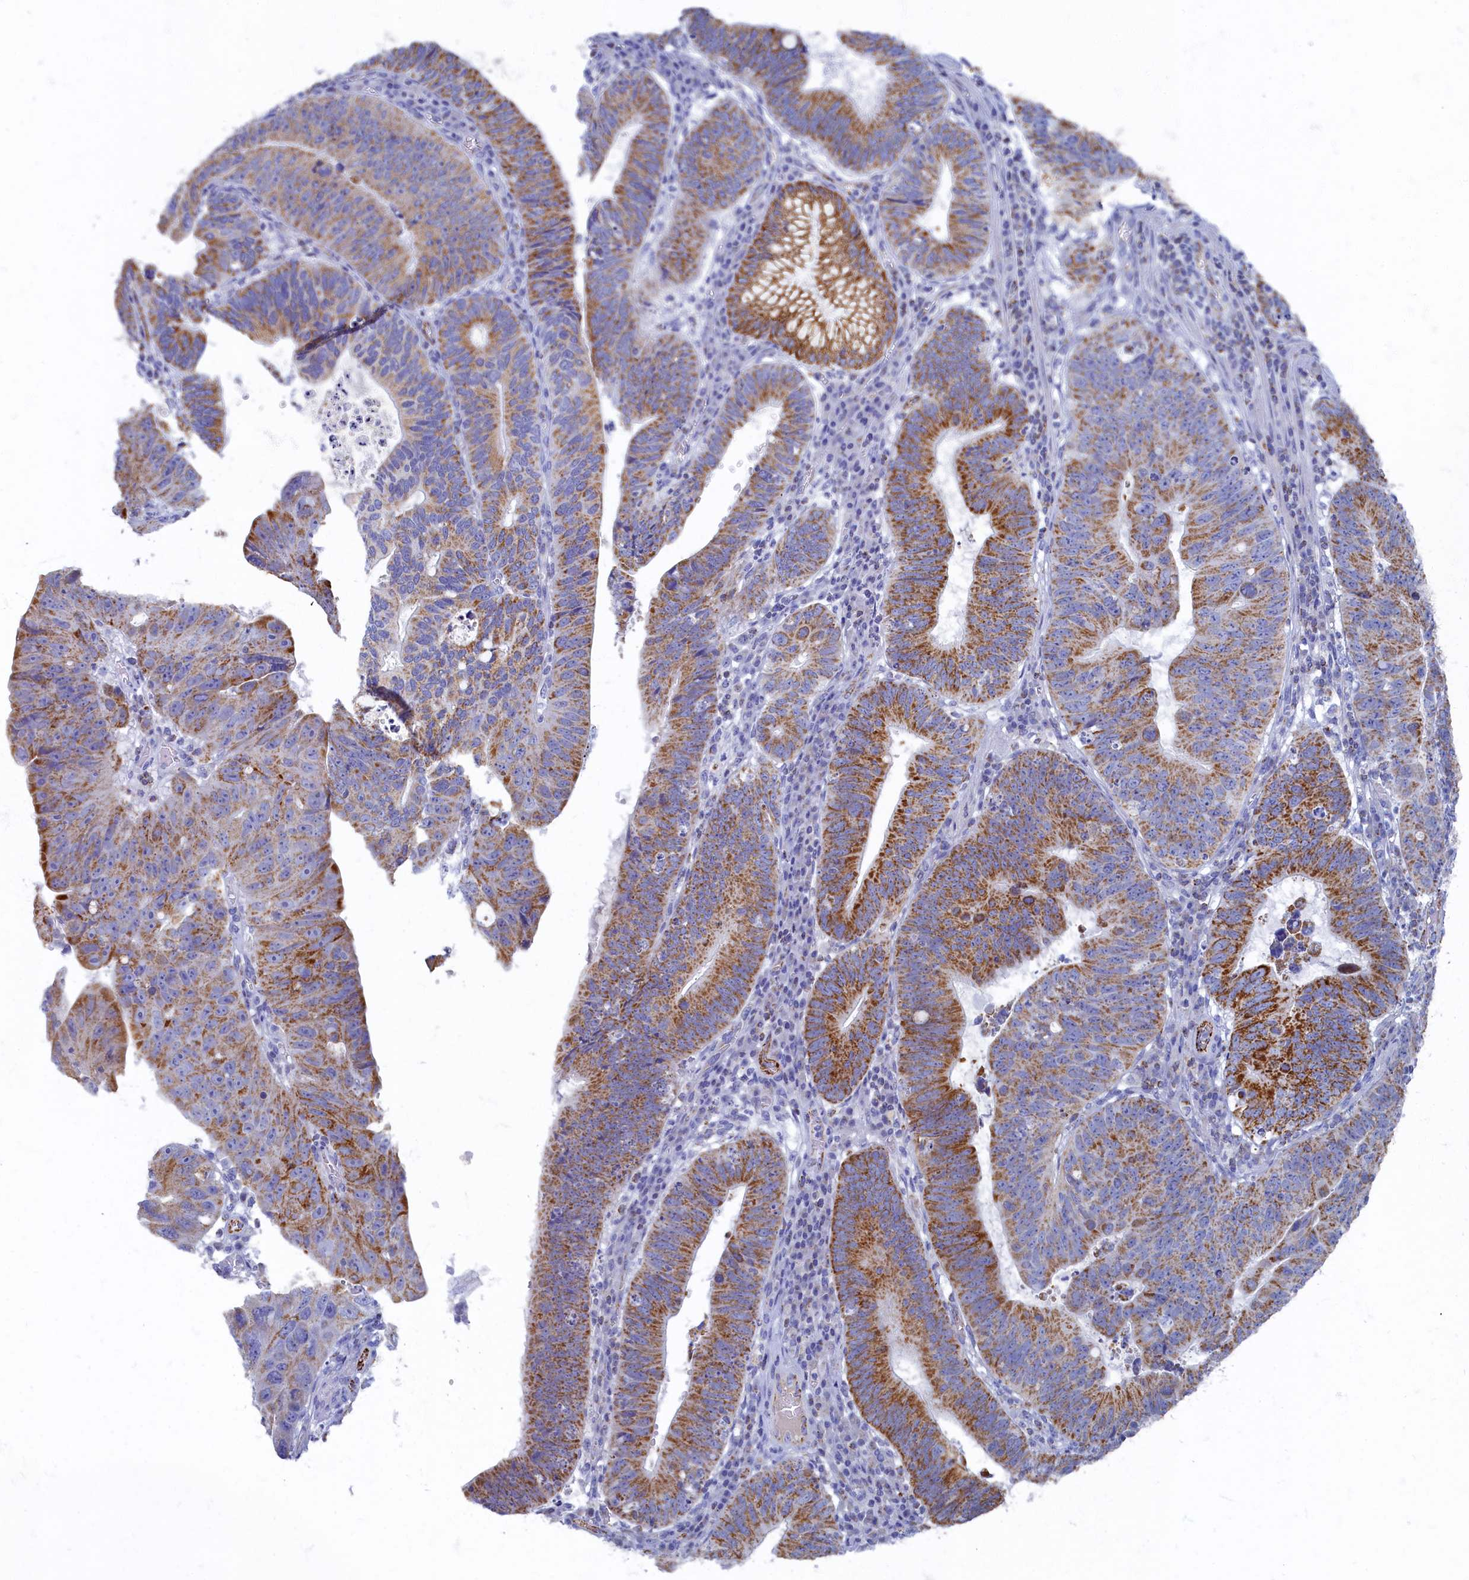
{"staining": {"intensity": "strong", "quantity": "25%-75%", "location": "cytoplasmic/membranous"}, "tissue": "stomach cancer", "cell_type": "Tumor cells", "image_type": "cancer", "snomed": [{"axis": "morphology", "description": "Adenocarcinoma, NOS"}, {"axis": "topography", "description": "Stomach"}], "caption": "An image showing strong cytoplasmic/membranous expression in approximately 25%-75% of tumor cells in stomach cancer, as visualized by brown immunohistochemical staining.", "gene": "OCIAD2", "patient": {"sex": "male", "age": 59}}